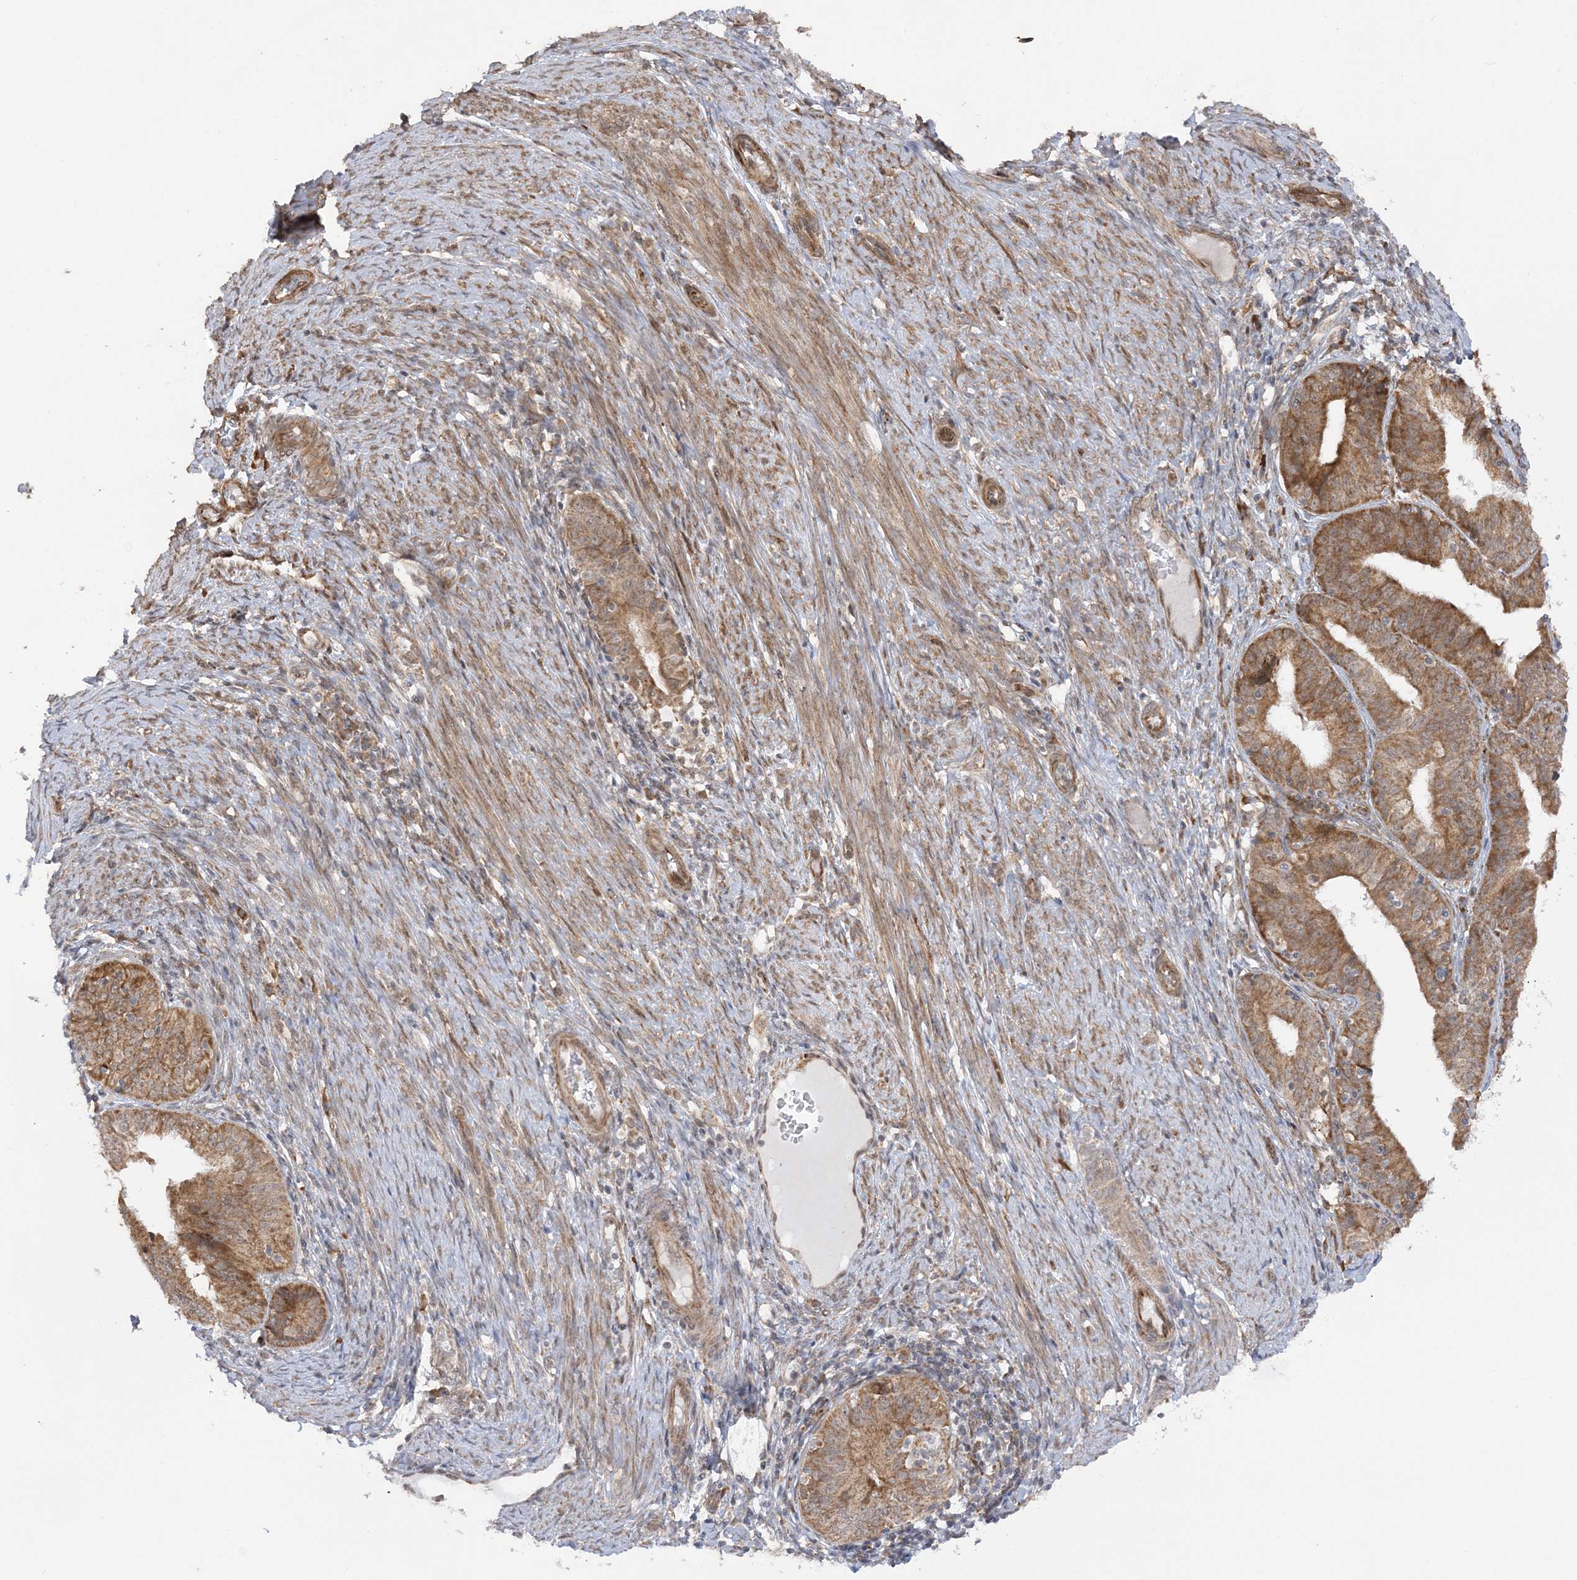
{"staining": {"intensity": "moderate", "quantity": ">75%", "location": "cytoplasmic/membranous"}, "tissue": "endometrial cancer", "cell_type": "Tumor cells", "image_type": "cancer", "snomed": [{"axis": "morphology", "description": "Adenocarcinoma, NOS"}, {"axis": "topography", "description": "Endometrium"}], "caption": "Tumor cells exhibit medium levels of moderate cytoplasmic/membranous positivity in about >75% of cells in human endometrial cancer.", "gene": "MRPL47", "patient": {"sex": "female", "age": 51}}